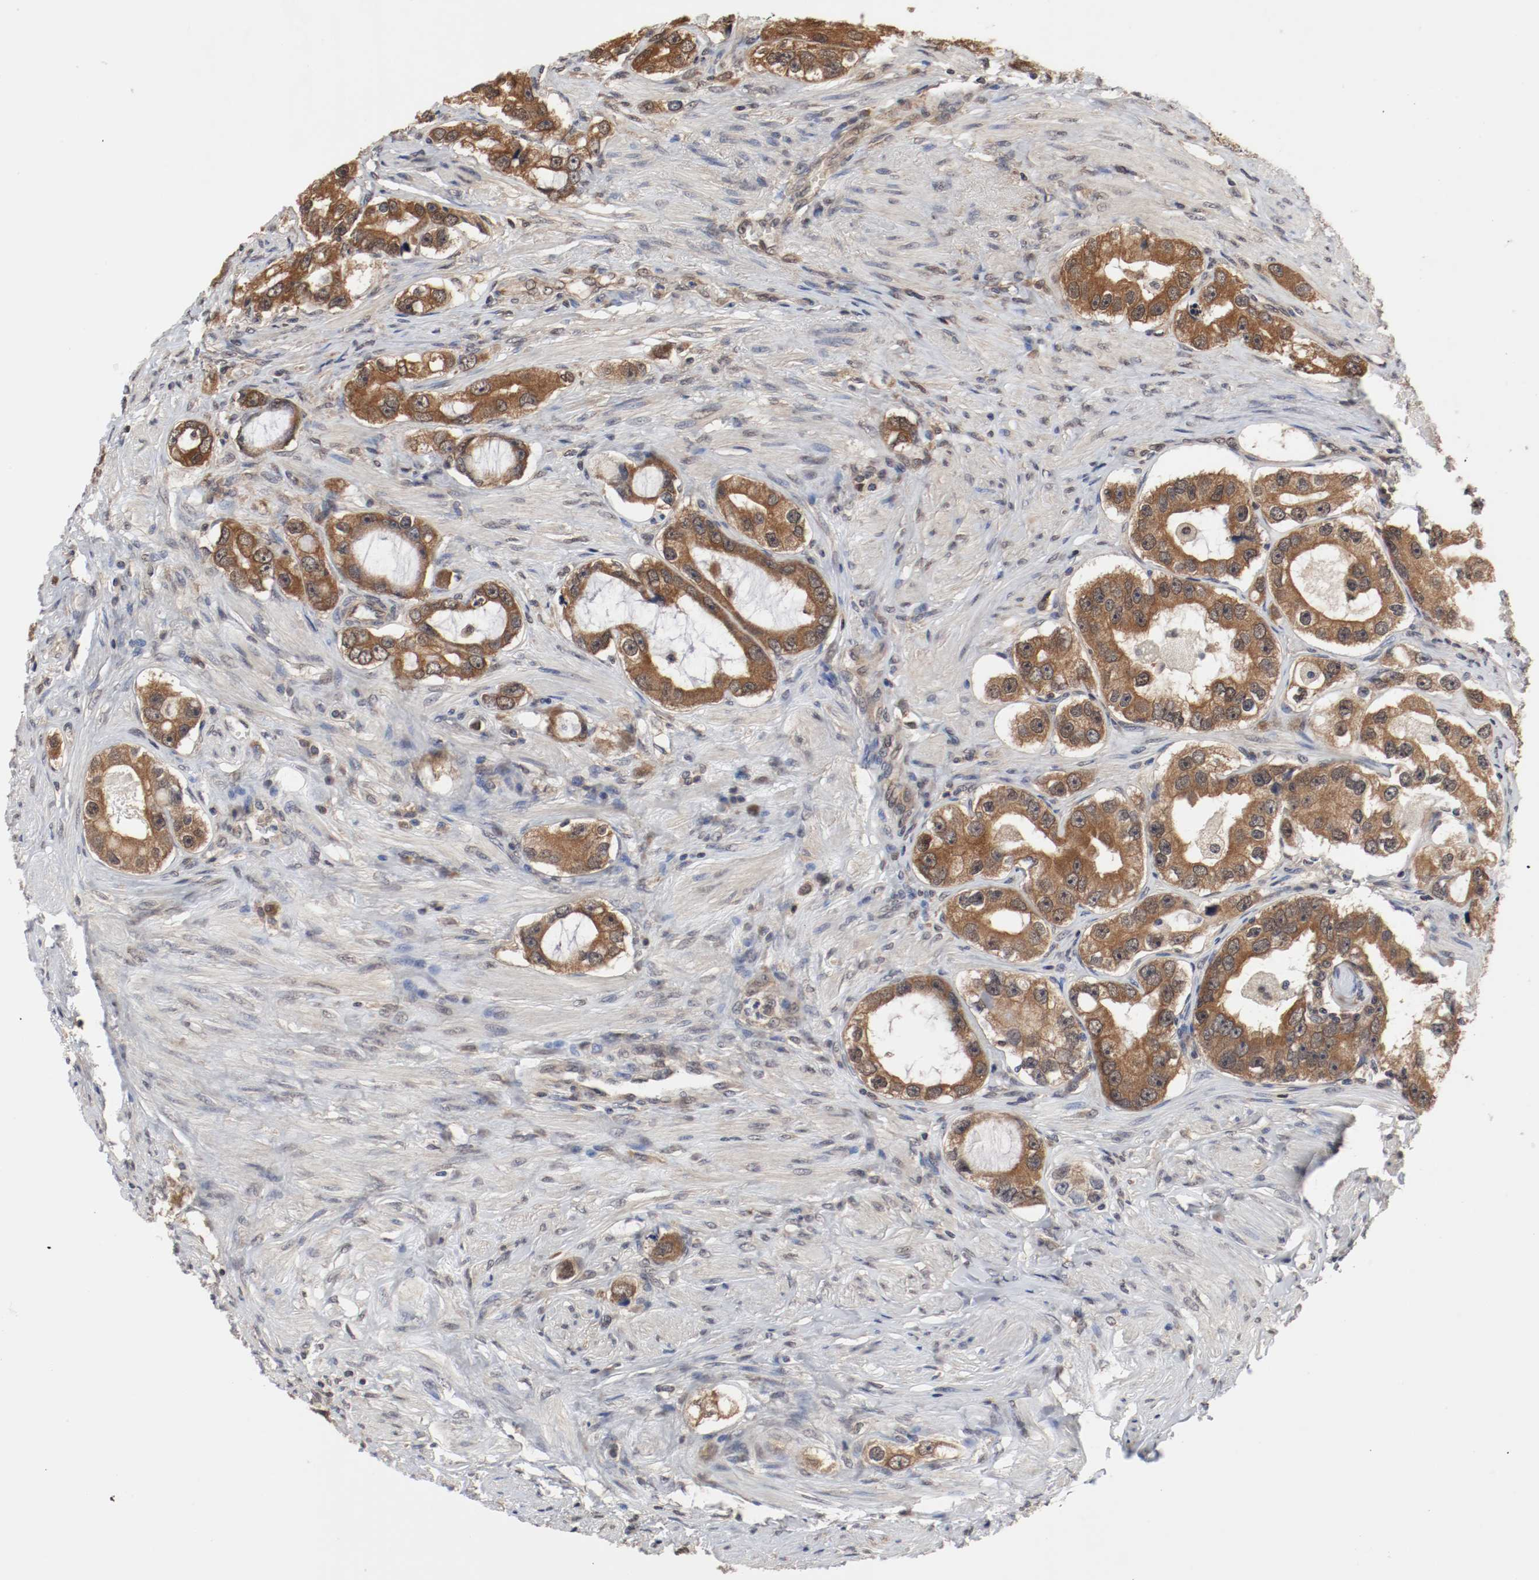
{"staining": {"intensity": "moderate", "quantity": ">75%", "location": "cytoplasmic/membranous"}, "tissue": "prostate cancer", "cell_type": "Tumor cells", "image_type": "cancer", "snomed": [{"axis": "morphology", "description": "Adenocarcinoma, High grade"}, {"axis": "topography", "description": "Prostate"}], "caption": "This micrograph demonstrates IHC staining of prostate high-grade adenocarcinoma, with medium moderate cytoplasmic/membranous staining in about >75% of tumor cells.", "gene": "AFG3L2", "patient": {"sex": "male", "age": 63}}